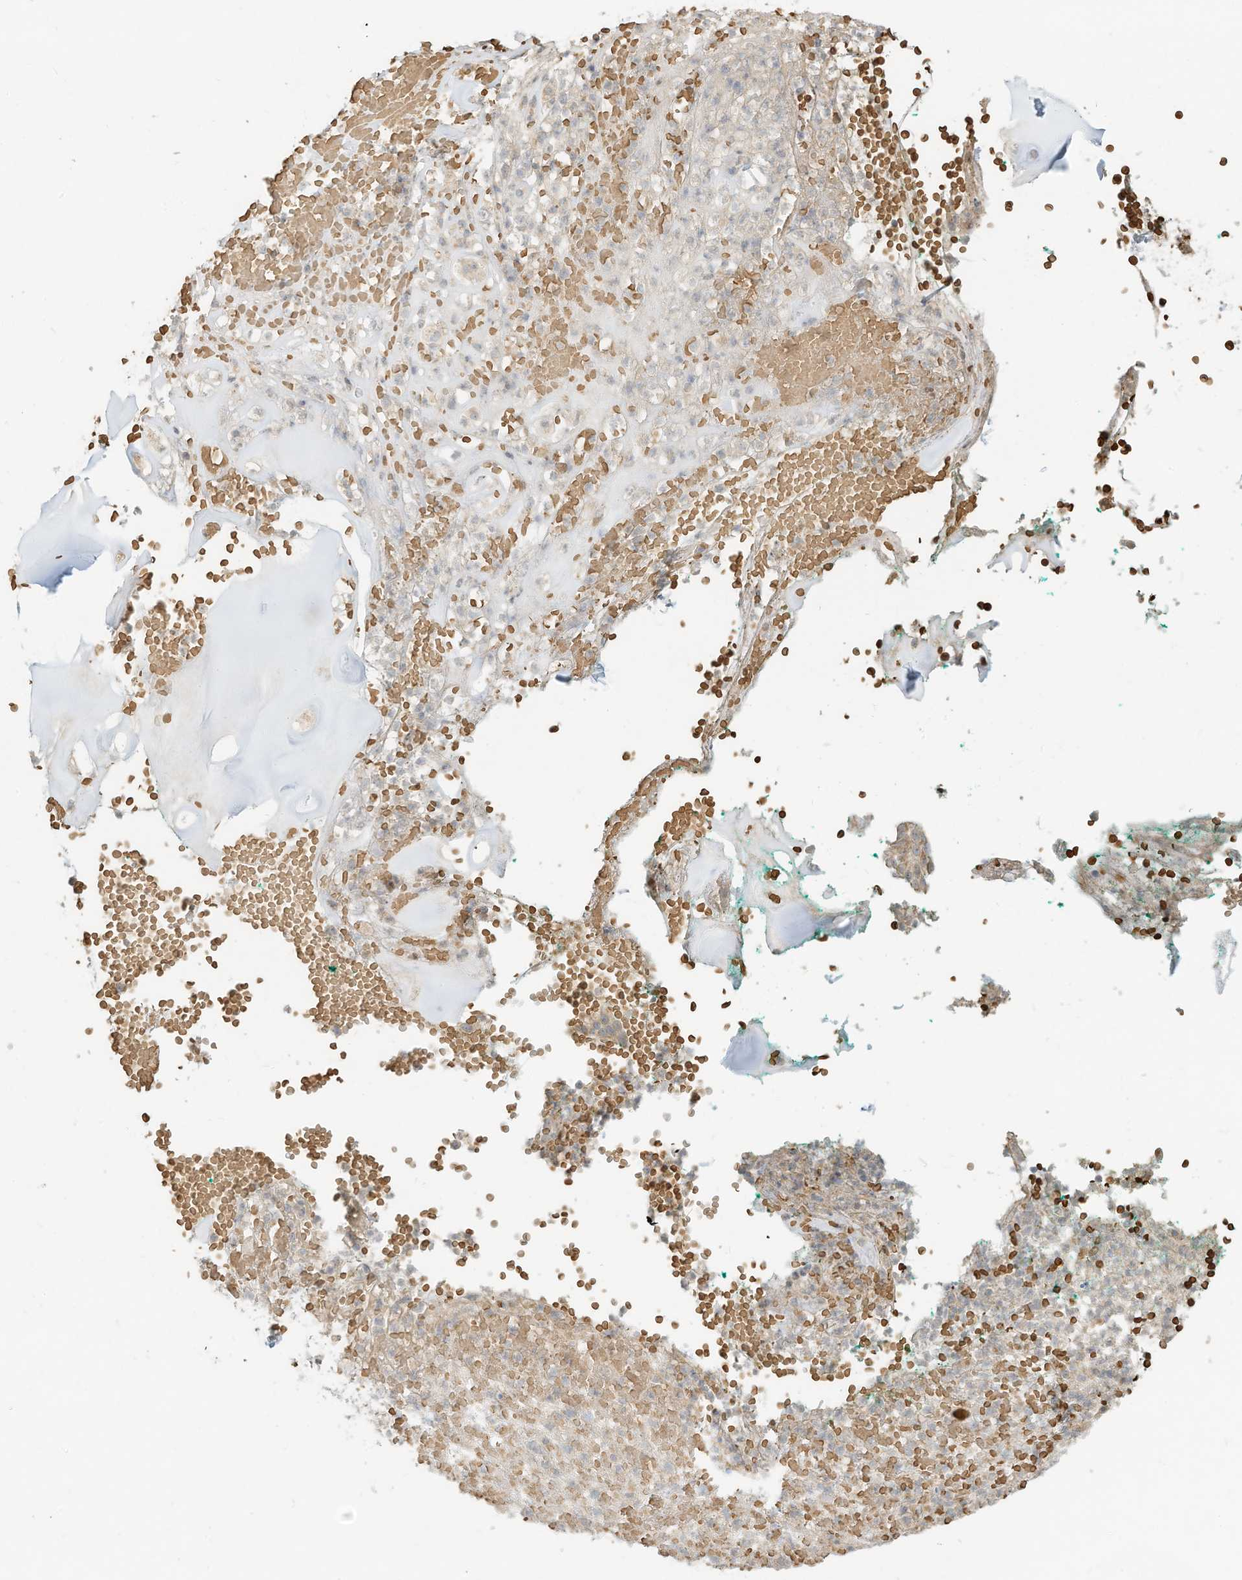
{"staining": {"intensity": "strong", "quantity": ">75%", "location": "cytoplasmic/membranous"}, "tissue": "adipose tissue", "cell_type": "Adipocytes", "image_type": "normal", "snomed": [{"axis": "morphology", "description": "Normal tissue, NOS"}, {"axis": "morphology", "description": "Basal cell carcinoma"}, {"axis": "topography", "description": "Cartilage tissue"}, {"axis": "topography", "description": "Nasopharynx"}, {"axis": "topography", "description": "Oral tissue"}], "caption": "Immunohistochemistry micrograph of benign adipose tissue: human adipose tissue stained using immunohistochemistry (IHC) reveals high levels of strong protein expression localized specifically in the cytoplasmic/membranous of adipocytes, appearing as a cytoplasmic/membranous brown color.", "gene": "OFD1", "patient": {"sex": "female", "age": 77}}